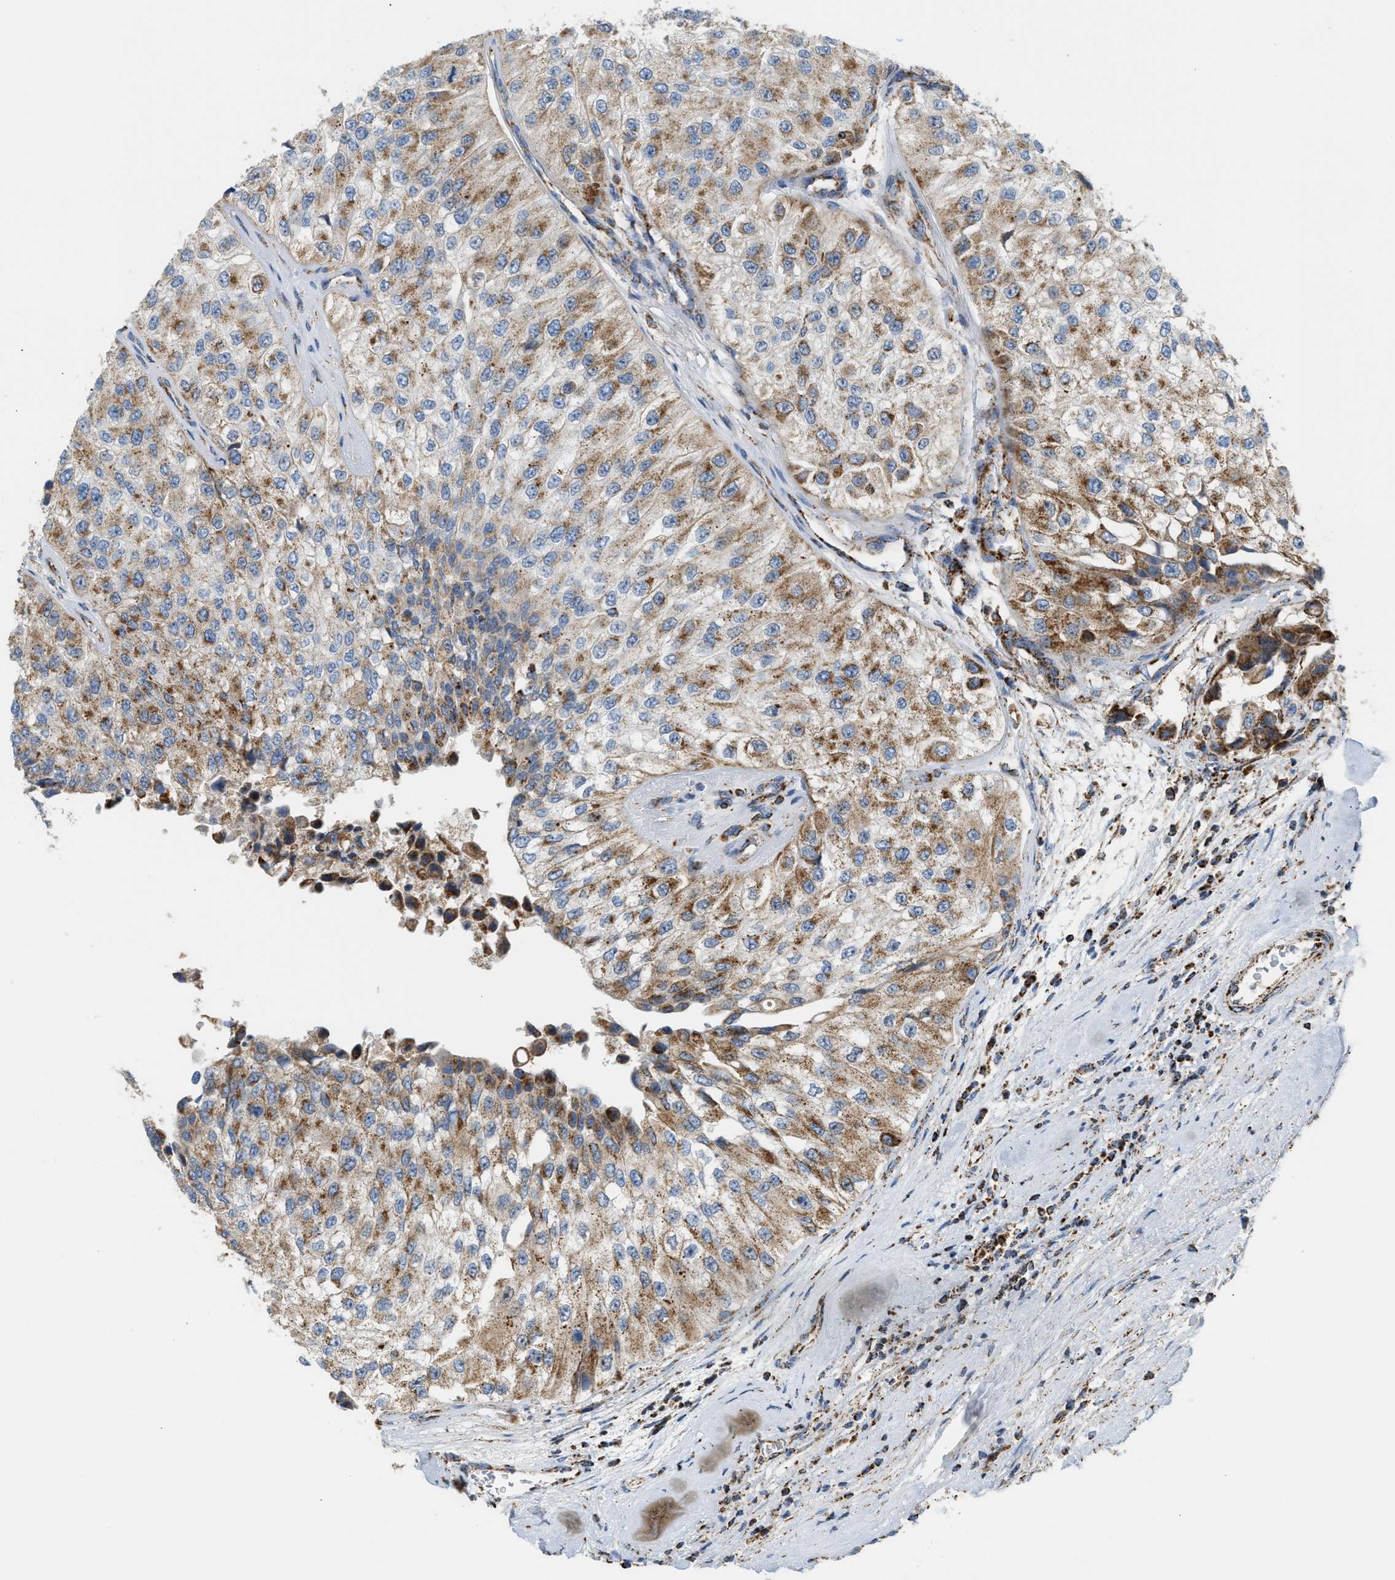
{"staining": {"intensity": "moderate", "quantity": ">75%", "location": "cytoplasmic/membranous"}, "tissue": "urothelial cancer", "cell_type": "Tumor cells", "image_type": "cancer", "snomed": [{"axis": "morphology", "description": "Urothelial carcinoma, High grade"}, {"axis": "topography", "description": "Kidney"}, {"axis": "topography", "description": "Urinary bladder"}], "caption": "Immunohistochemistry (IHC) micrograph of neoplastic tissue: urothelial carcinoma (high-grade) stained using immunohistochemistry (IHC) displays medium levels of moderate protein expression localized specifically in the cytoplasmic/membranous of tumor cells, appearing as a cytoplasmic/membranous brown color.", "gene": "OGDH", "patient": {"sex": "male", "age": 77}}